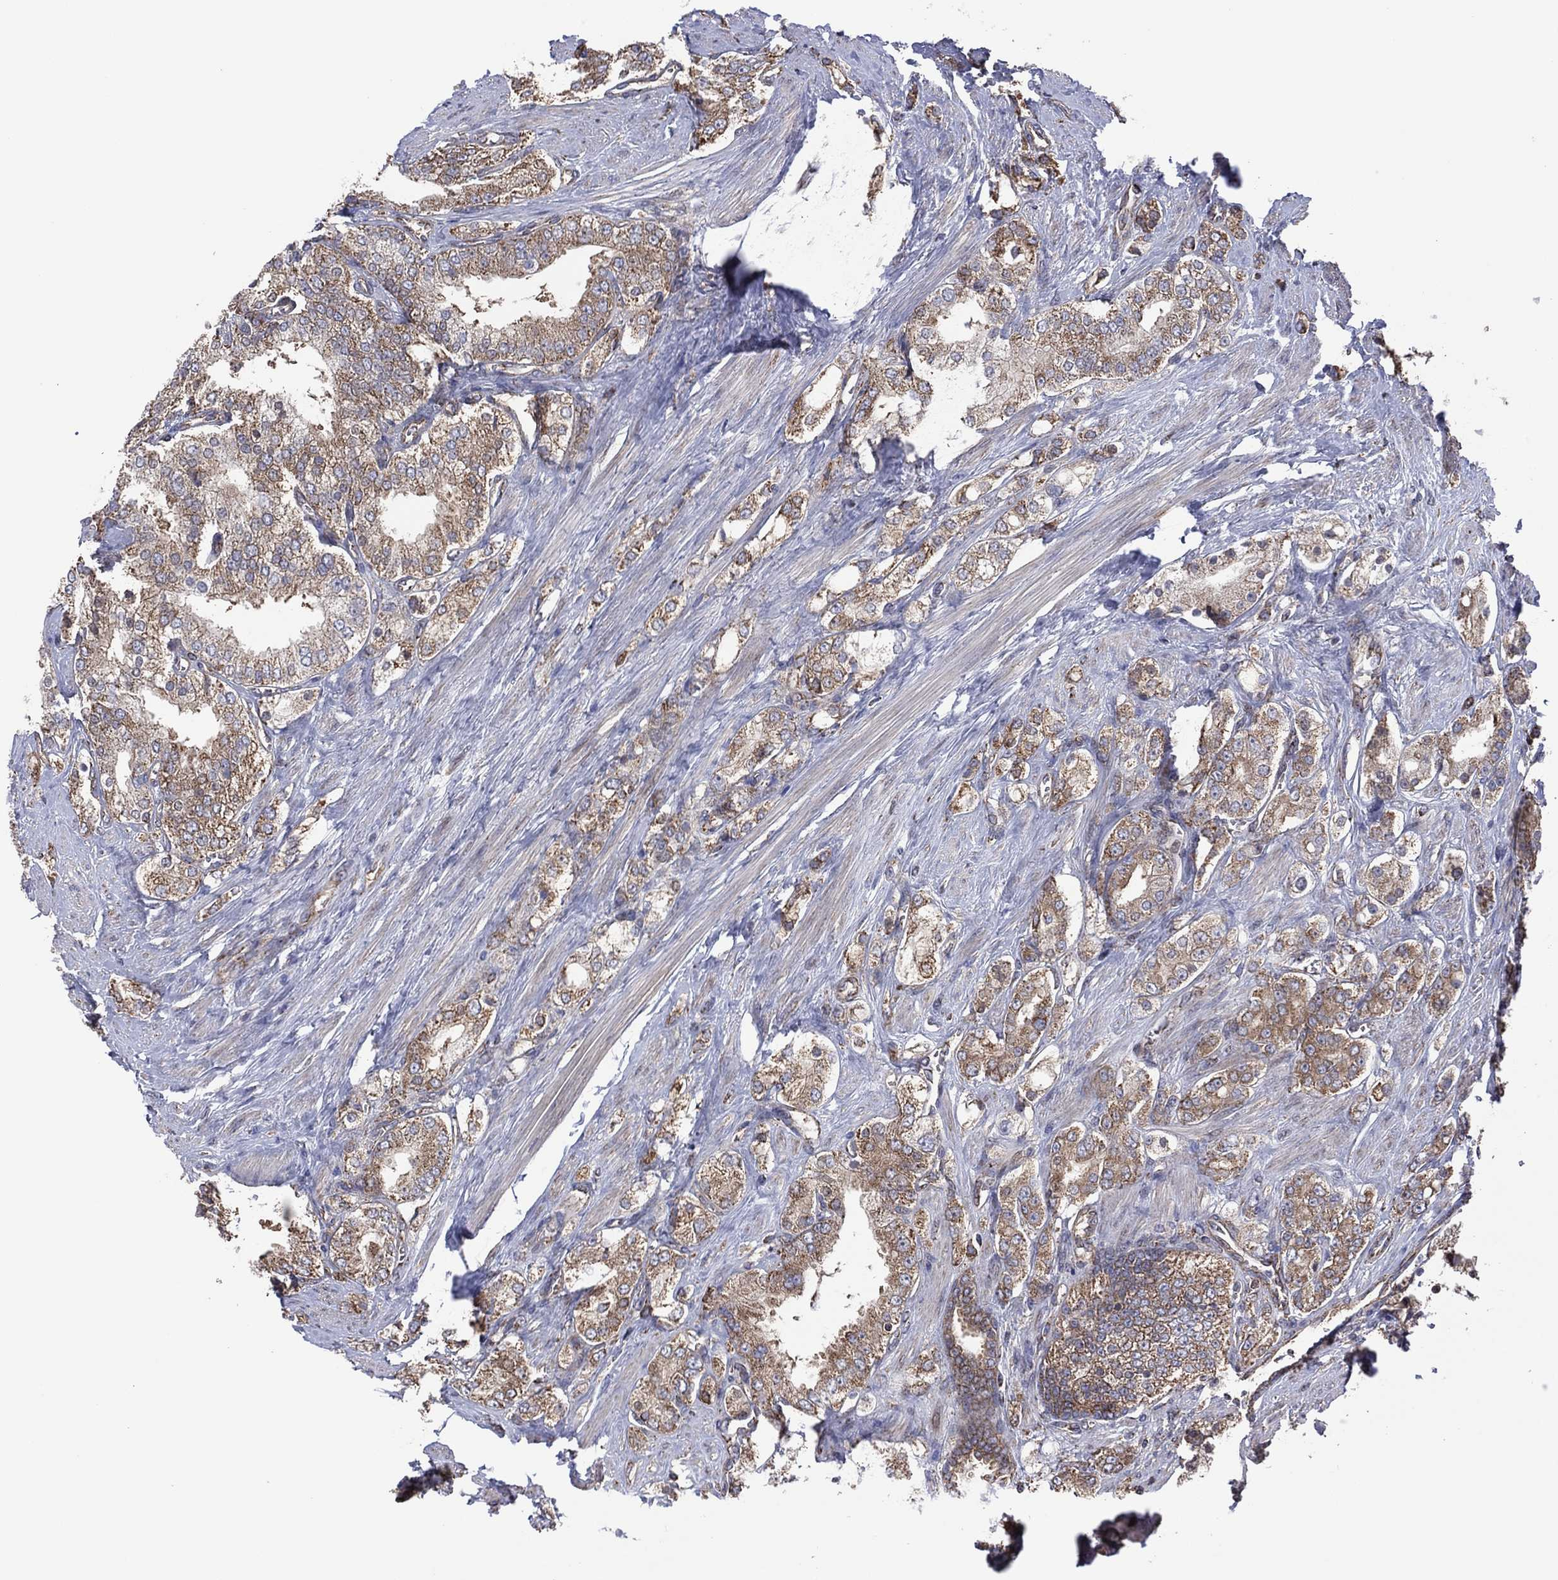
{"staining": {"intensity": "weak", "quantity": "25%-75%", "location": "cytoplasmic/membranous"}, "tissue": "prostate cancer", "cell_type": "Tumor cells", "image_type": "cancer", "snomed": [{"axis": "morphology", "description": "Adenocarcinoma, NOS"}, {"axis": "topography", "description": "Prostate and seminal vesicle, NOS"}, {"axis": "topography", "description": "Prostate"}], "caption": "This is an image of immunohistochemistry (IHC) staining of prostate adenocarcinoma, which shows weak positivity in the cytoplasmic/membranous of tumor cells.", "gene": "PIDD1", "patient": {"sex": "male", "age": 67}}